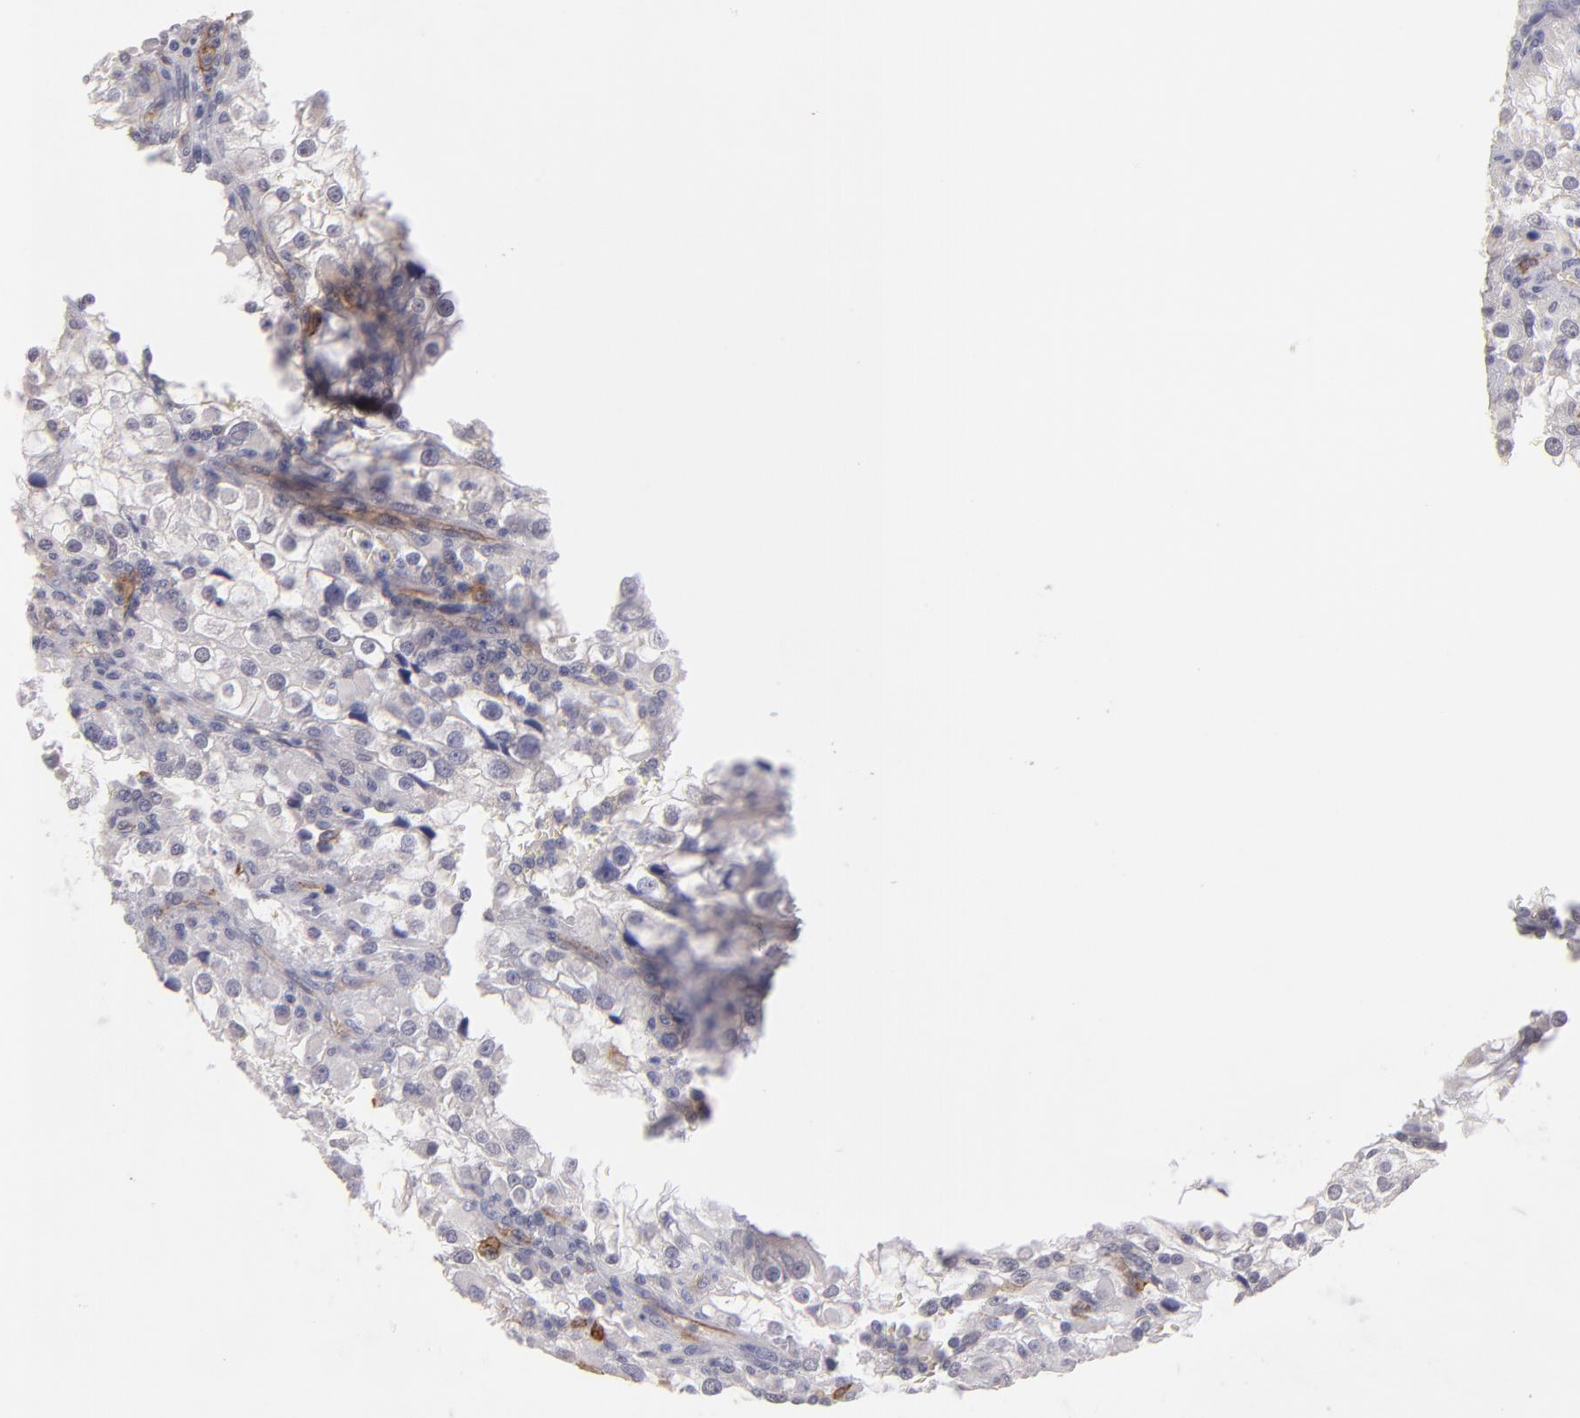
{"staining": {"intensity": "negative", "quantity": "none", "location": "none"}, "tissue": "renal cancer", "cell_type": "Tumor cells", "image_type": "cancer", "snomed": [{"axis": "morphology", "description": "Adenocarcinoma, NOS"}, {"axis": "topography", "description": "Kidney"}], "caption": "Immunohistochemical staining of human renal cancer shows no significant positivity in tumor cells.", "gene": "THBD", "patient": {"sex": "female", "age": 52}}